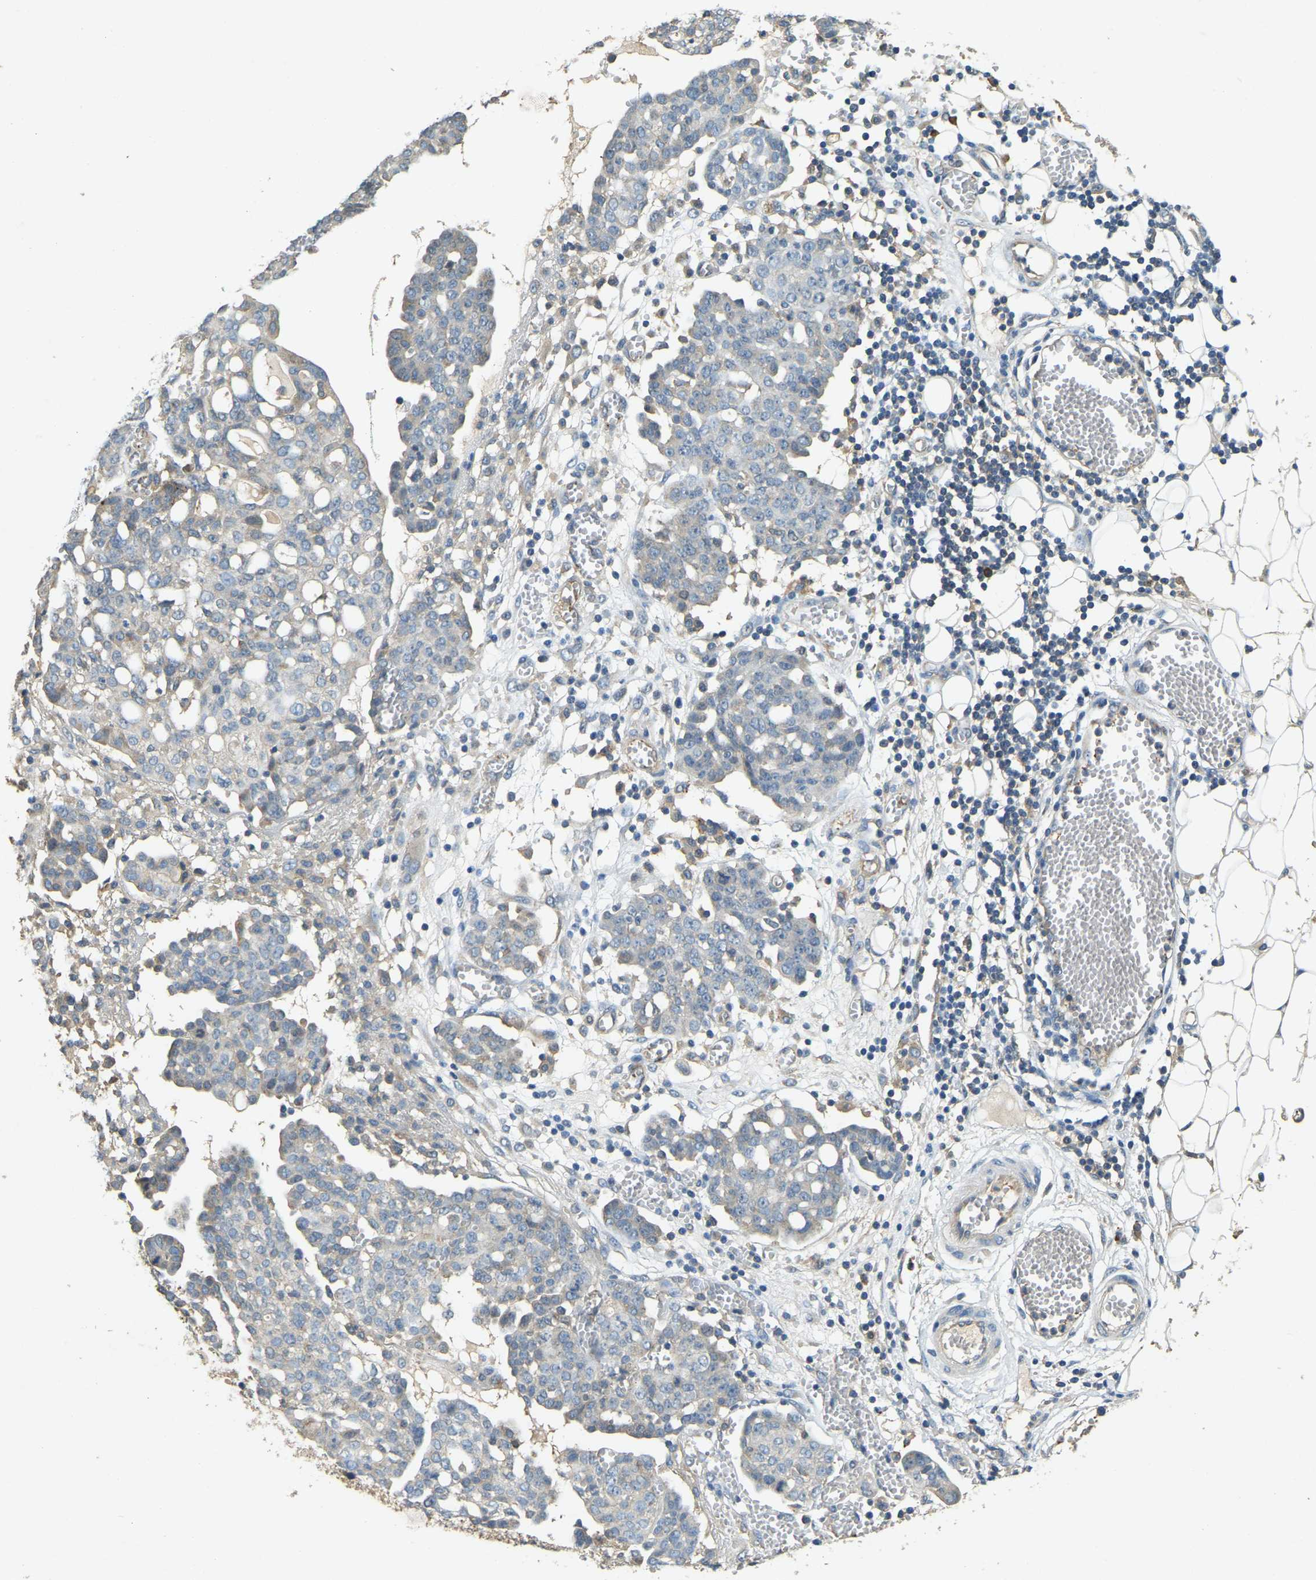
{"staining": {"intensity": "negative", "quantity": "none", "location": "none"}, "tissue": "ovarian cancer", "cell_type": "Tumor cells", "image_type": "cancer", "snomed": [{"axis": "morphology", "description": "Cystadenocarcinoma, serous, NOS"}, {"axis": "topography", "description": "Soft tissue"}, {"axis": "topography", "description": "Ovary"}], "caption": "DAB immunohistochemical staining of human ovarian serous cystadenocarcinoma displays no significant positivity in tumor cells.", "gene": "CFLAR", "patient": {"sex": "female", "age": 57}}